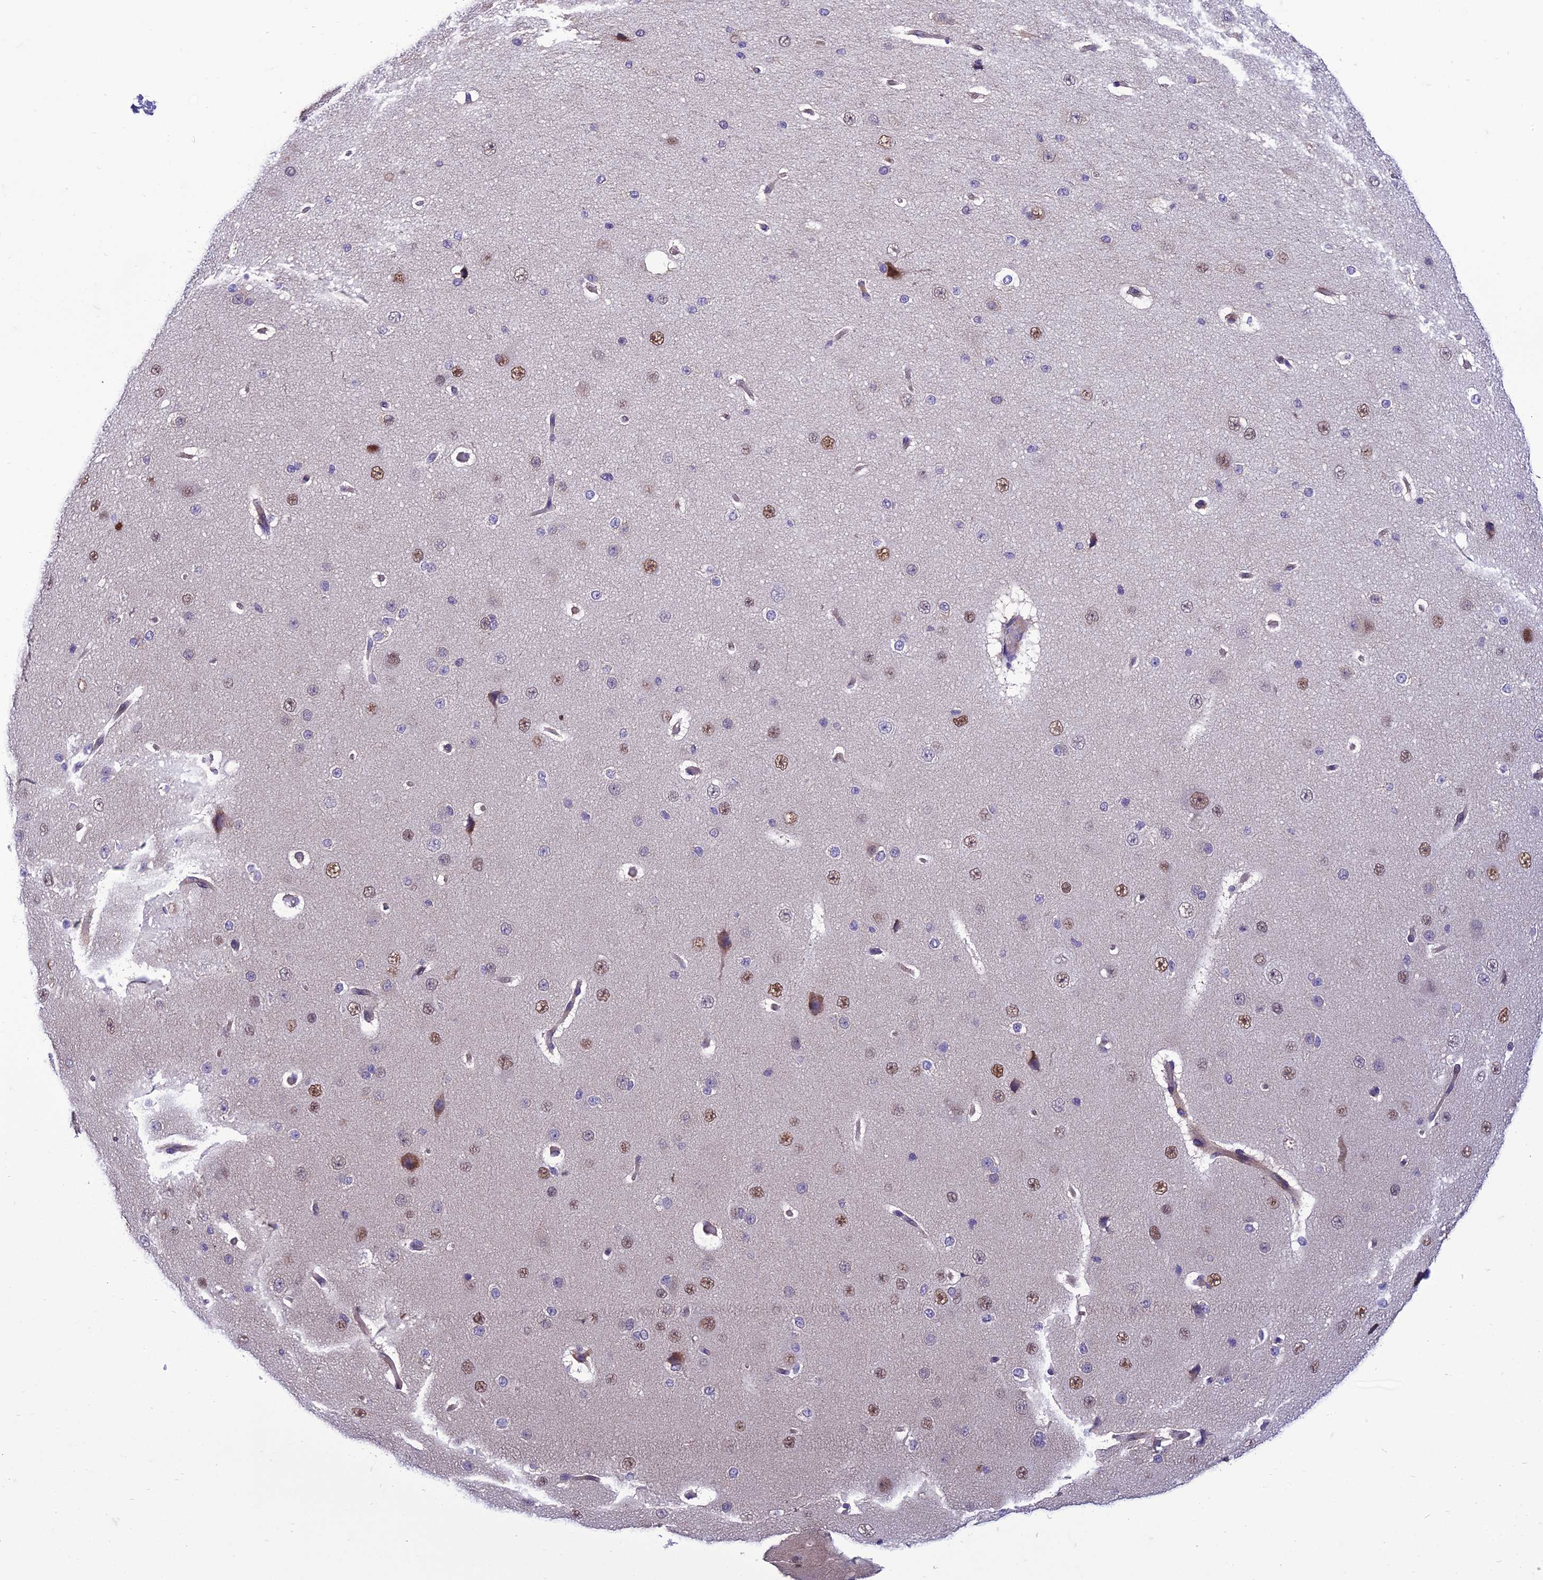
{"staining": {"intensity": "negative", "quantity": "none", "location": "none"}, "tissue": "cerebral cortex", "cell_type": "Endothelial cells", "image_type": "normal", "snomed": [{"axis": "morphology", "description": "Normal tissue, NOS"}, {"axis": "morphology", "description": "Developmental malformation"}, {"axis": "topography", "description": "Cerebral cortex"}], "caption": "Endothelial cells show no significant positivity in unremarkable cerebral cortex. (DAB (3,3'-diaminobenzidine) IHC visualized using brightfield microscopy, high magnification).", "gene": "GAB4", "patient": {"sex": "female", "age": 30}}